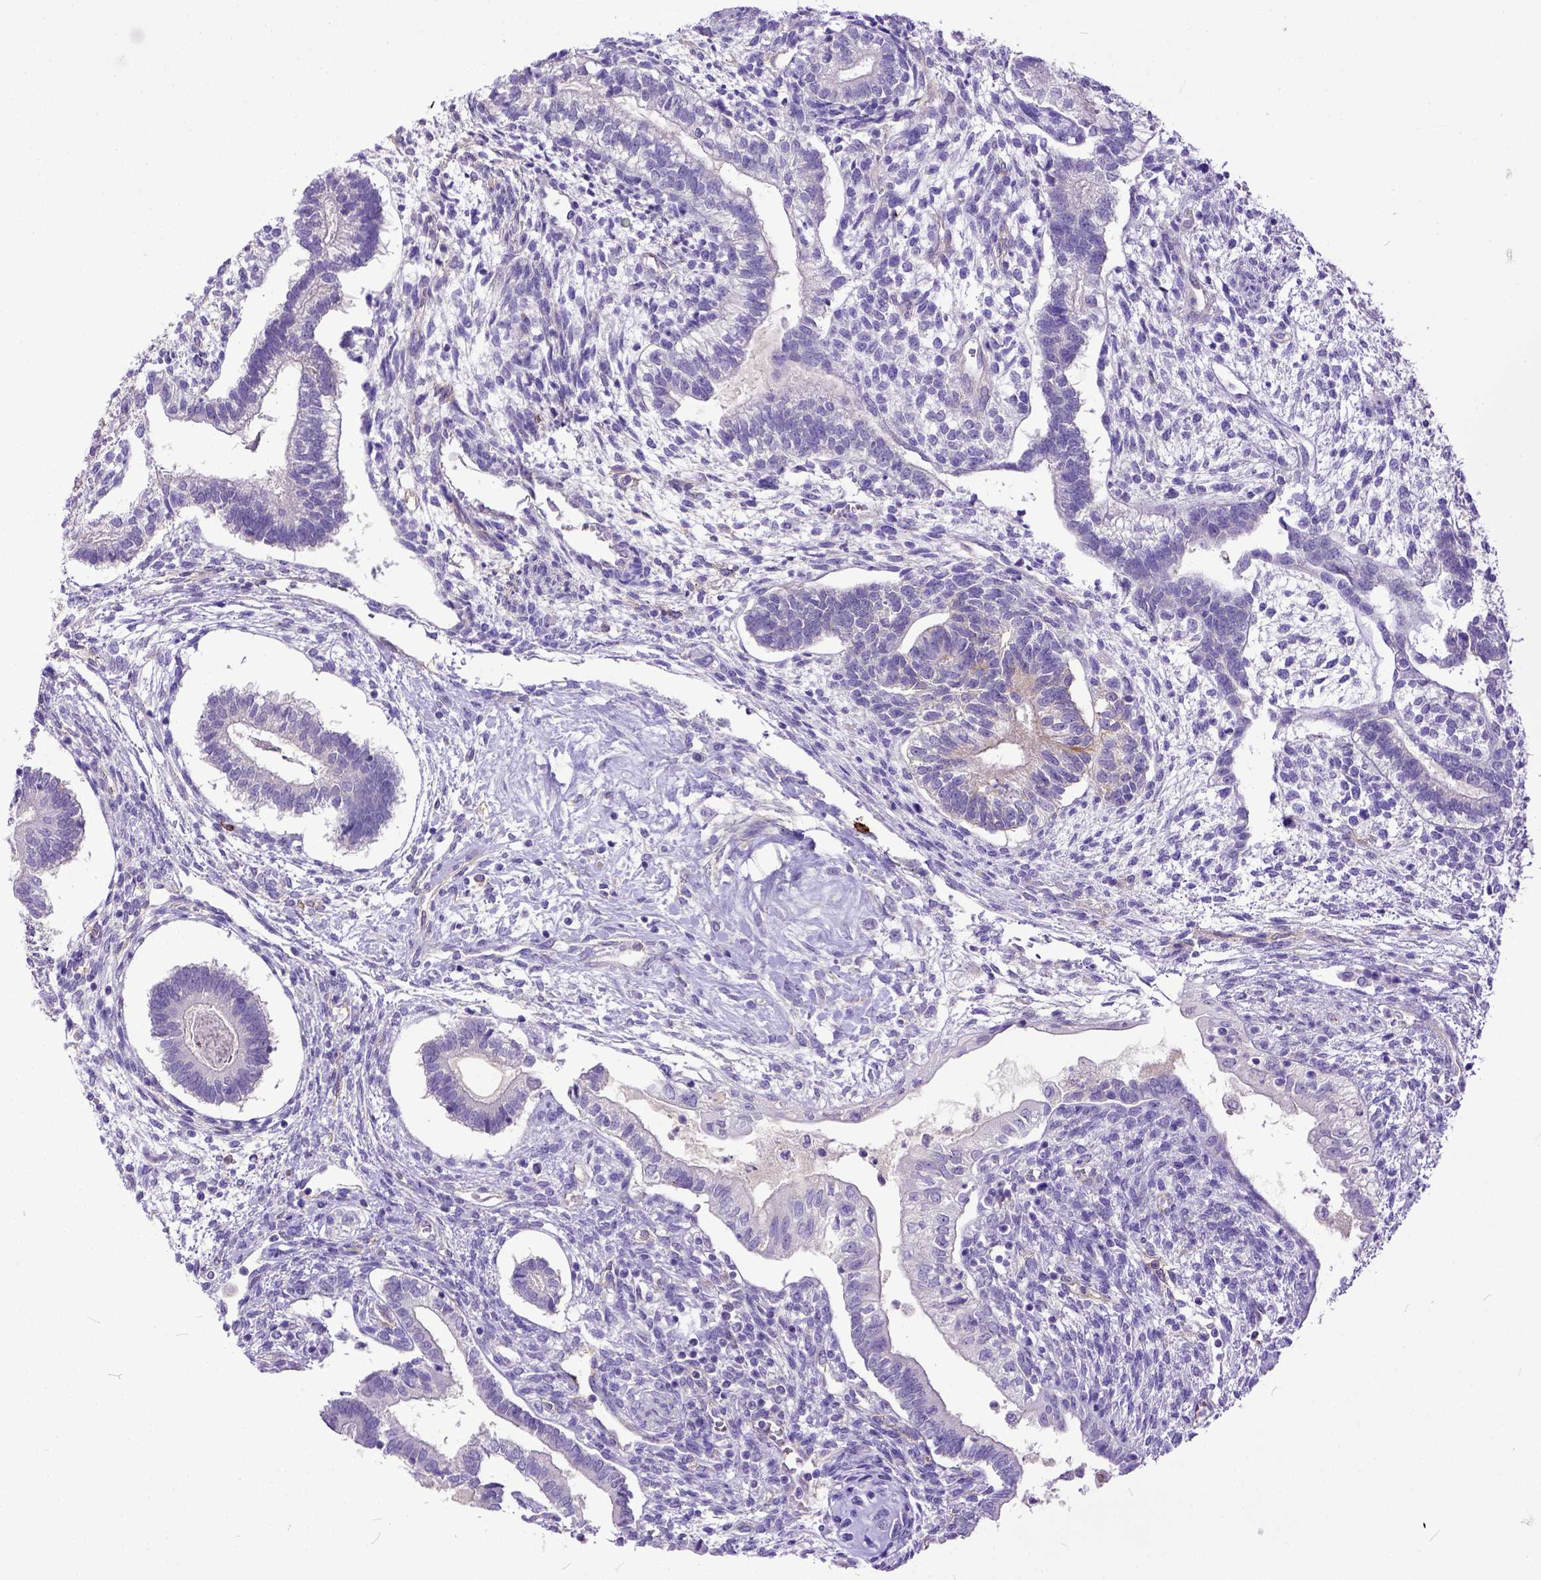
{"staining": {"intensity": "negative", "quantity": "none", "location": "none"}, "tissue": "testis cancer", "cell_type": "Tumor cells", "image_type": "cancer", "snomed": [{"axis": "morphology", "description": "Carcinoma, Embryonal, NOS"}, {"axis": "topography", "description": "Testis"}], "caption": "DAB immunohistochemical staining of testis cancer (embryonal carcinoma) demonstrates no significant staining in tumor cells.", "gene": "KIT", "patient": {"sex": "male", "age": 37}}